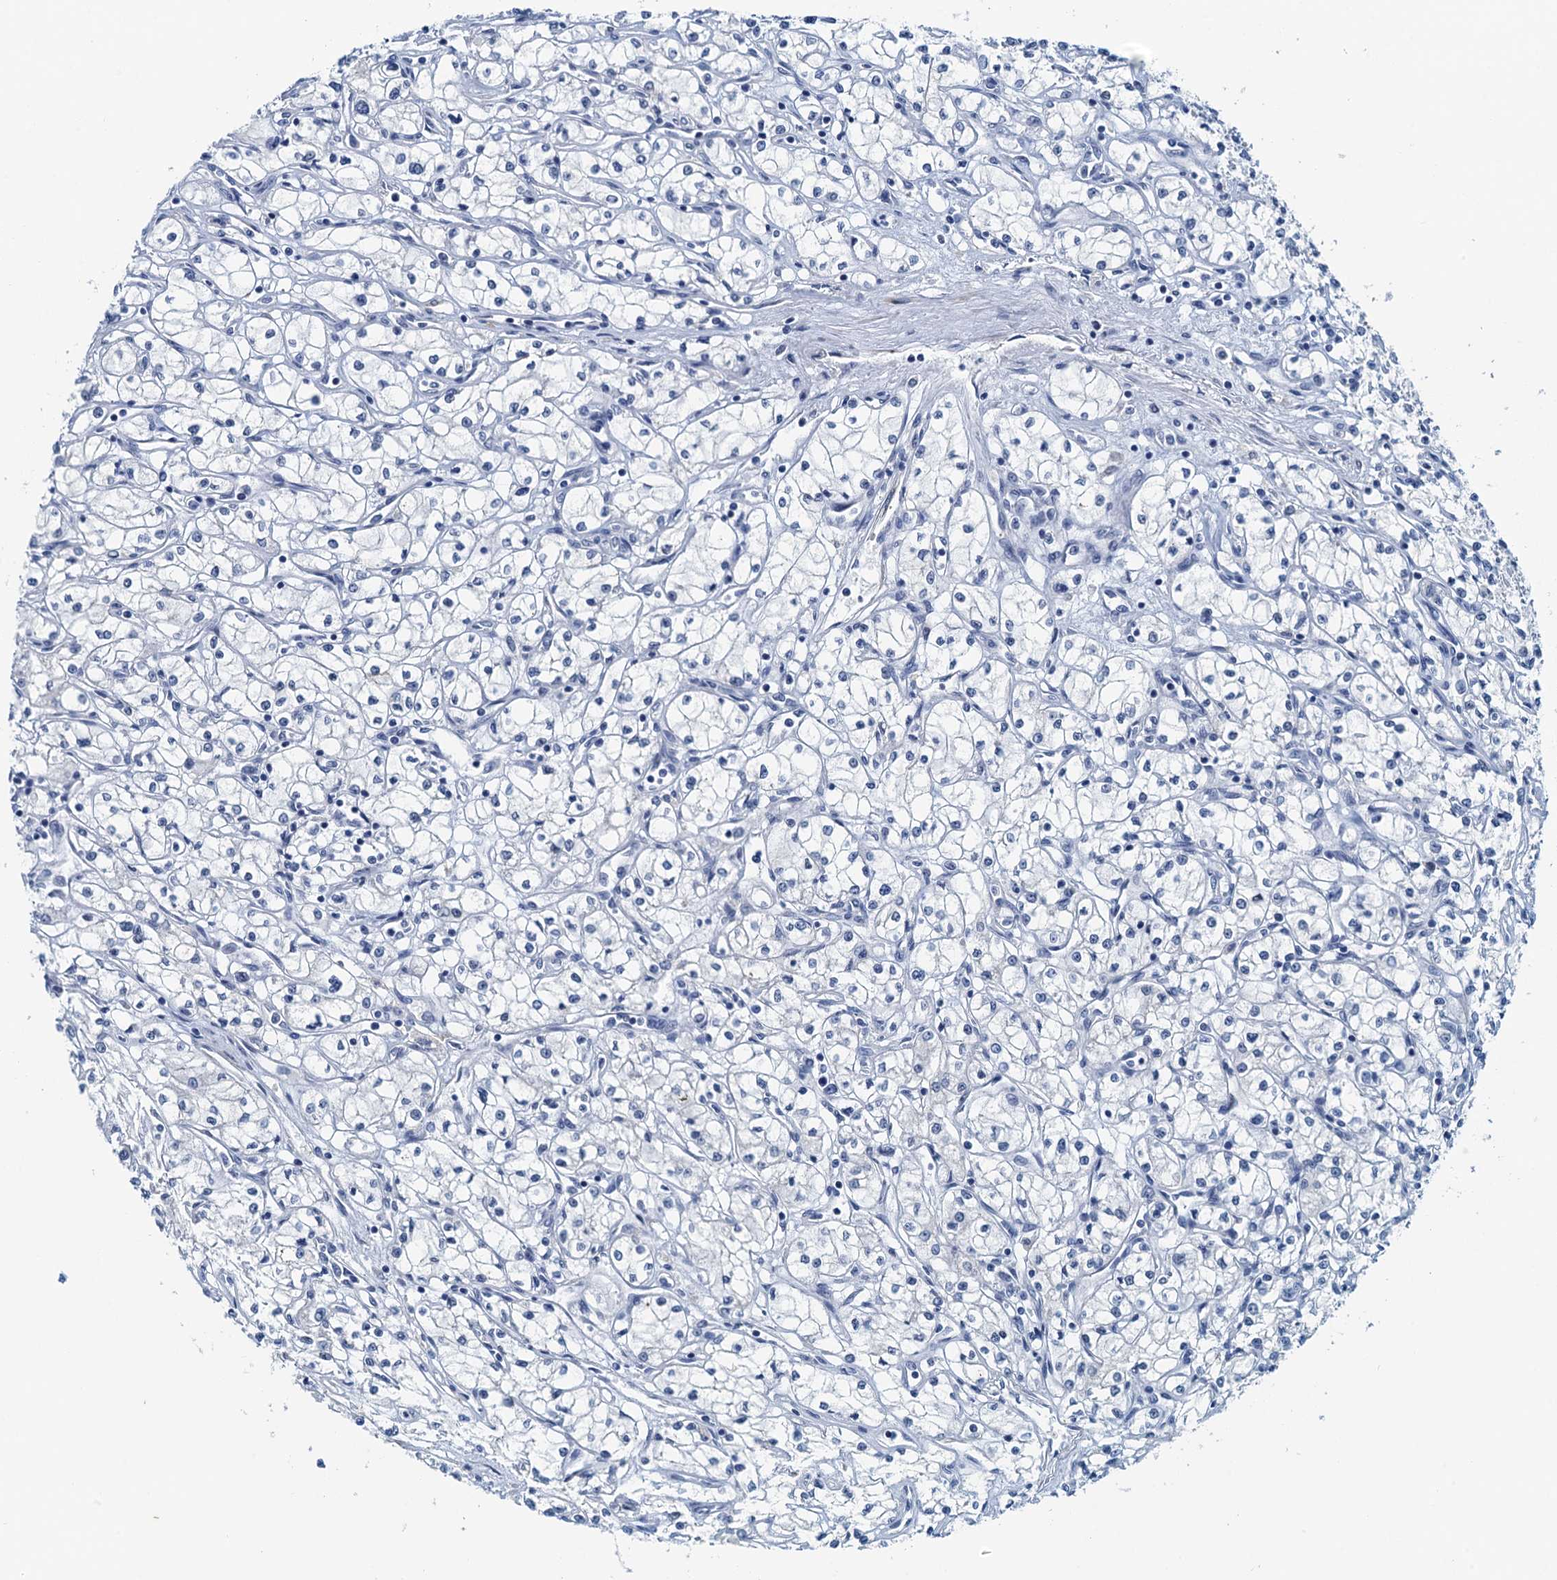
{"staining": {"intensity": "negative", "quantity": "none", "location": "none"}, "tissue": "renal cancer", "cell_type": "Tumor cells", "image_type": "cancer", "snomed": [{"axis": "morphology", "description": "Adenocarcinoma, NOS"}, {"axis": "topography", "description": "Kidney"}], "caption": "Immunohistochemistry photomicrograph of human renal cancer (adenocarcinoma) stained for a protein (brown), which demonstrates no staining in tumor cells.", "gene": "DTD1", "patient": {"sex": "male", "age": 59}}